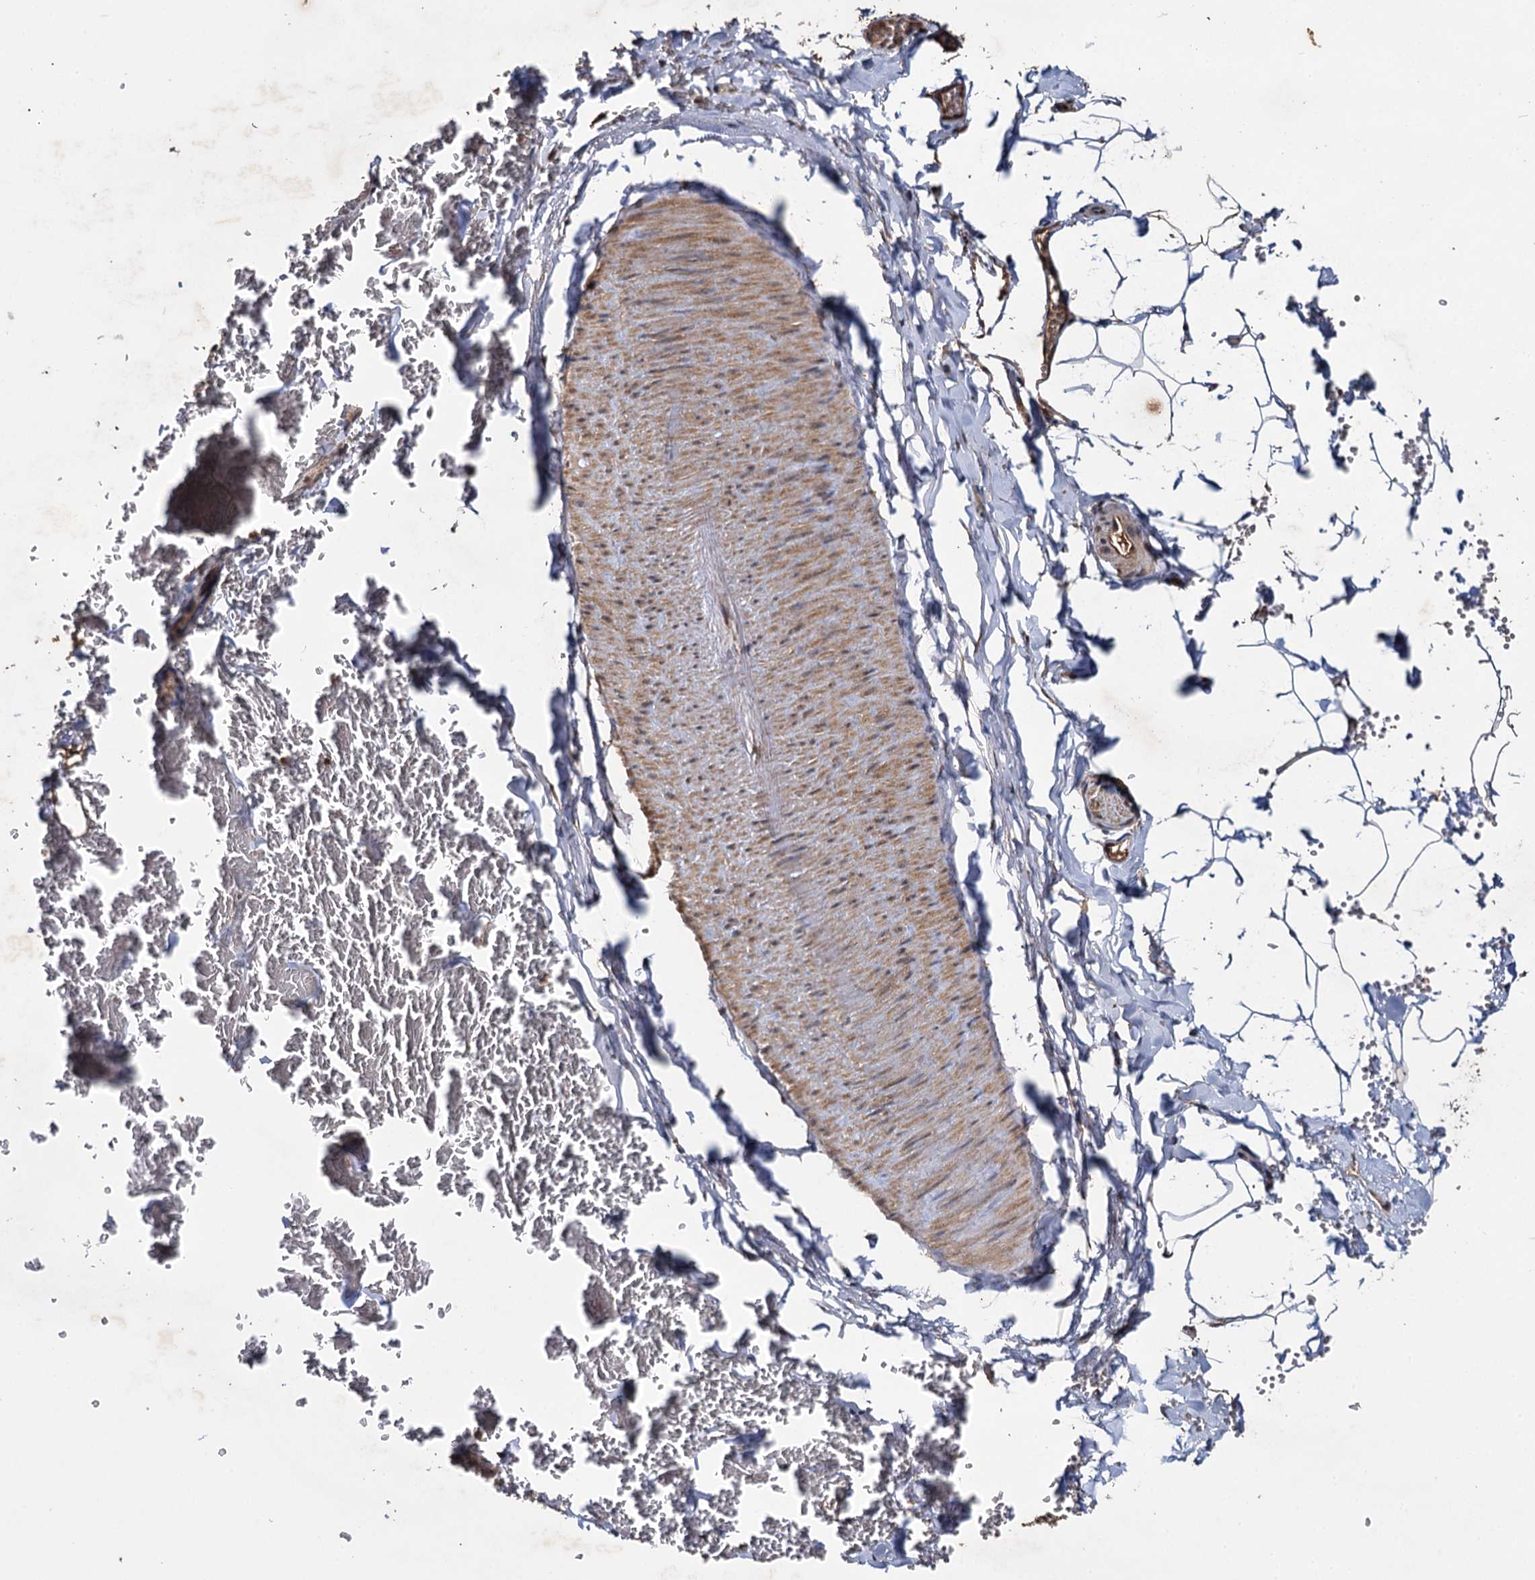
{"staining": {"intensity": "moderate", "quantity": ">75%", "location": "cytoplasmic/membranous,nuclear"}, "tissue": "adipose tissue", "cell_type": "Adipocytes", "image_type": "normal", "snomed": [{"axis": "morphology", "description": "Normal tissue, NOS"}, {"axis": "topography", "description": "Gallbladder"}, {"axis": "topography", "description": "Peripheral nerve tissue"}], "caption": "Immunohistochemistry (IHC) (DAB (3,3'-diaminobenzidine)) staining of unremarkable human adipose tissue demonstrates moderate cytoplasmic/membranous,nuclear protein staining in approximately >75% of adipocytes. (DAB IHC with brightfield microscopy, high magnification).", "gene": "SLC46A3", "patient": {"sex": "male", "age": 38}}